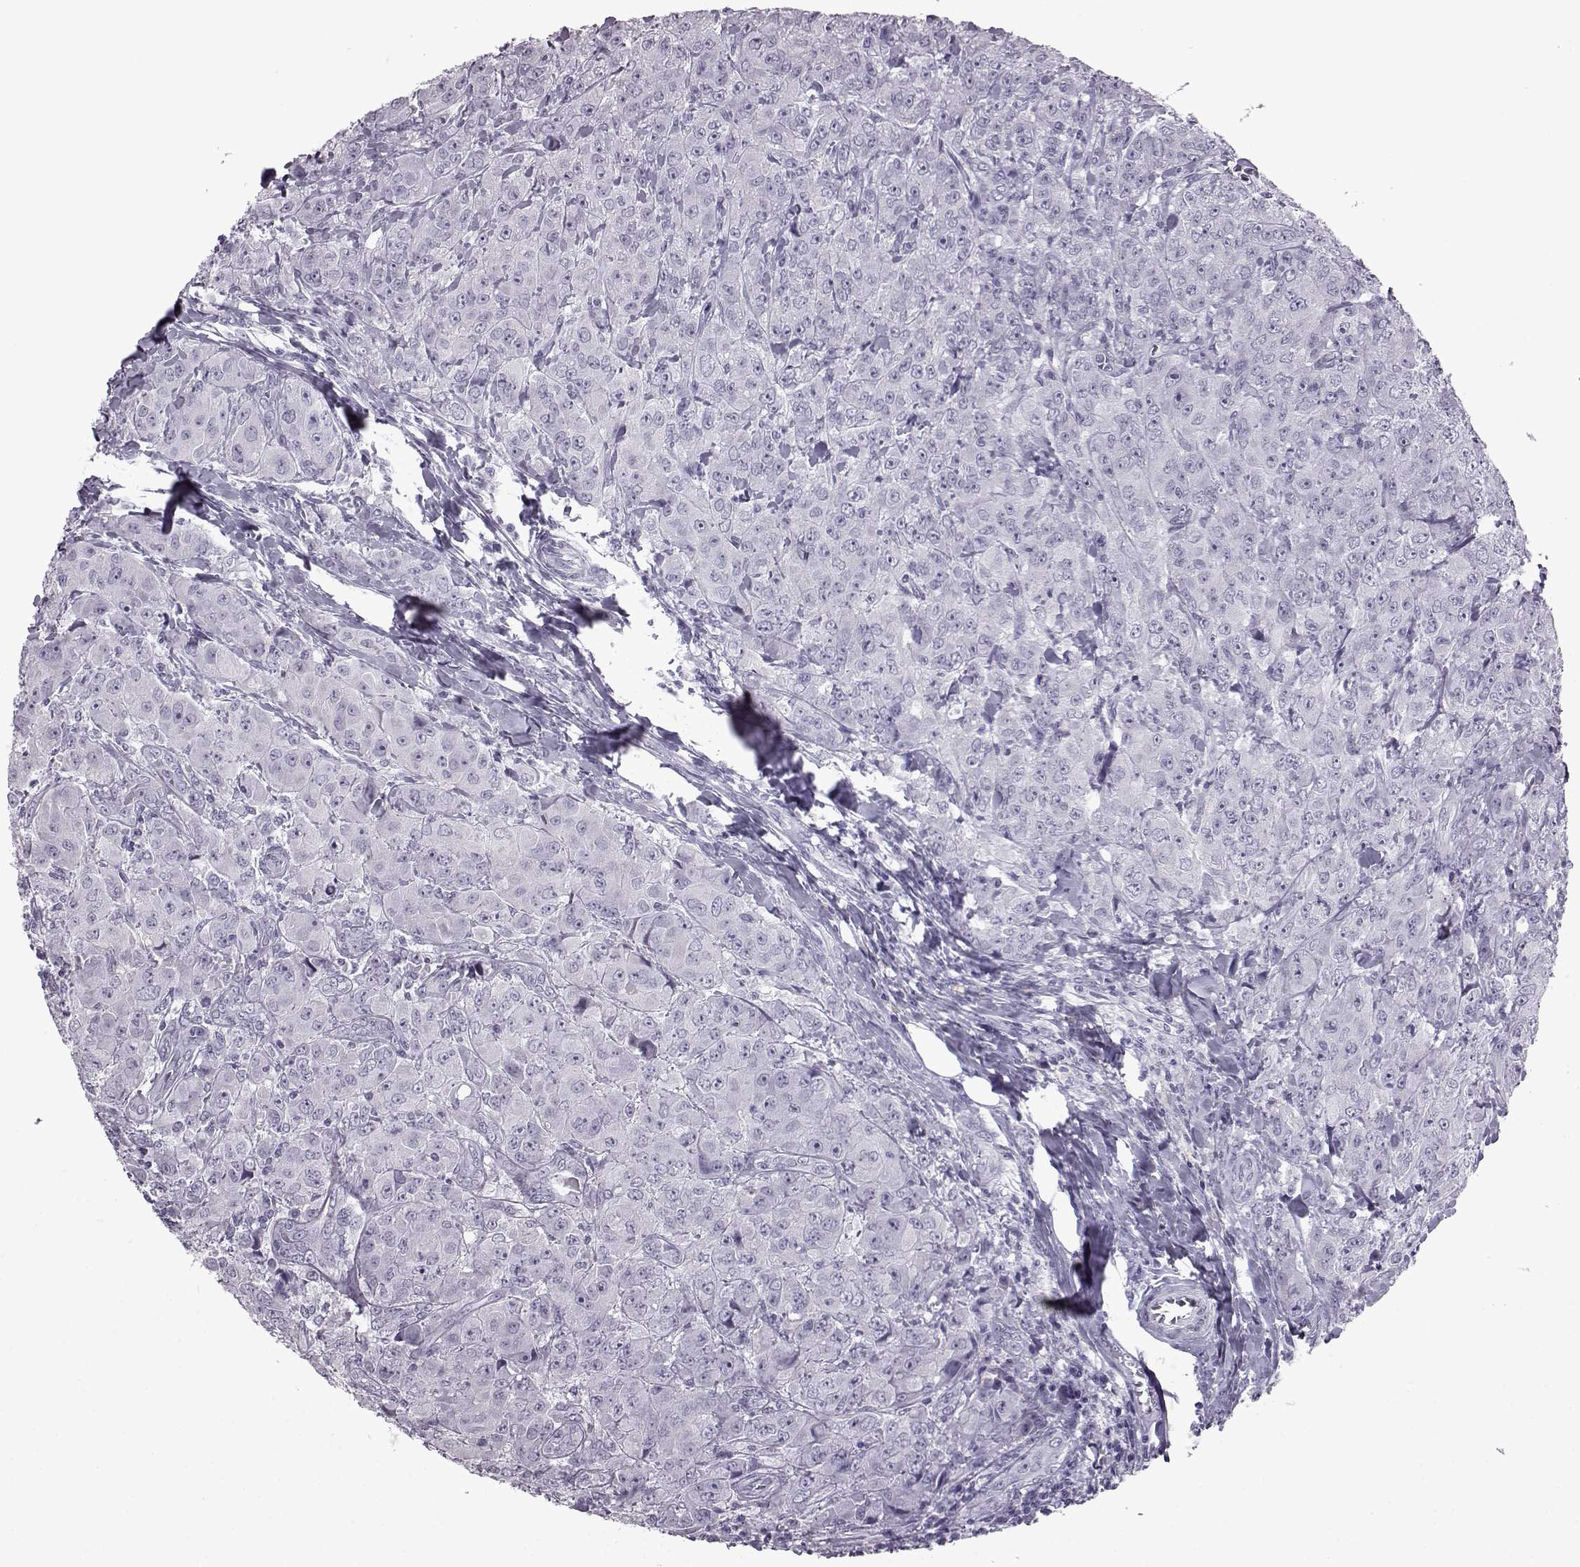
{"staining": {"intensity": "negative", "quantity": "none", "location": "none"}, "tissue": "breast cancer", "cell_type": "Tumor cells", "image_type": "cancer", "snomed": [{"axis": "morphology", "description": "Duct carcinoma"}, {"axis": "topography", "description": "Breast"}], "caption": "An immunohistochemistry (IHC) image of breast cancer (intraductal carcinoma) is shown. There is no staining in tumor cells of breast cancer (intraductal carcinoma).", "gene": "SLC28A2", "patient": {"sex": "female", "age": 43}}